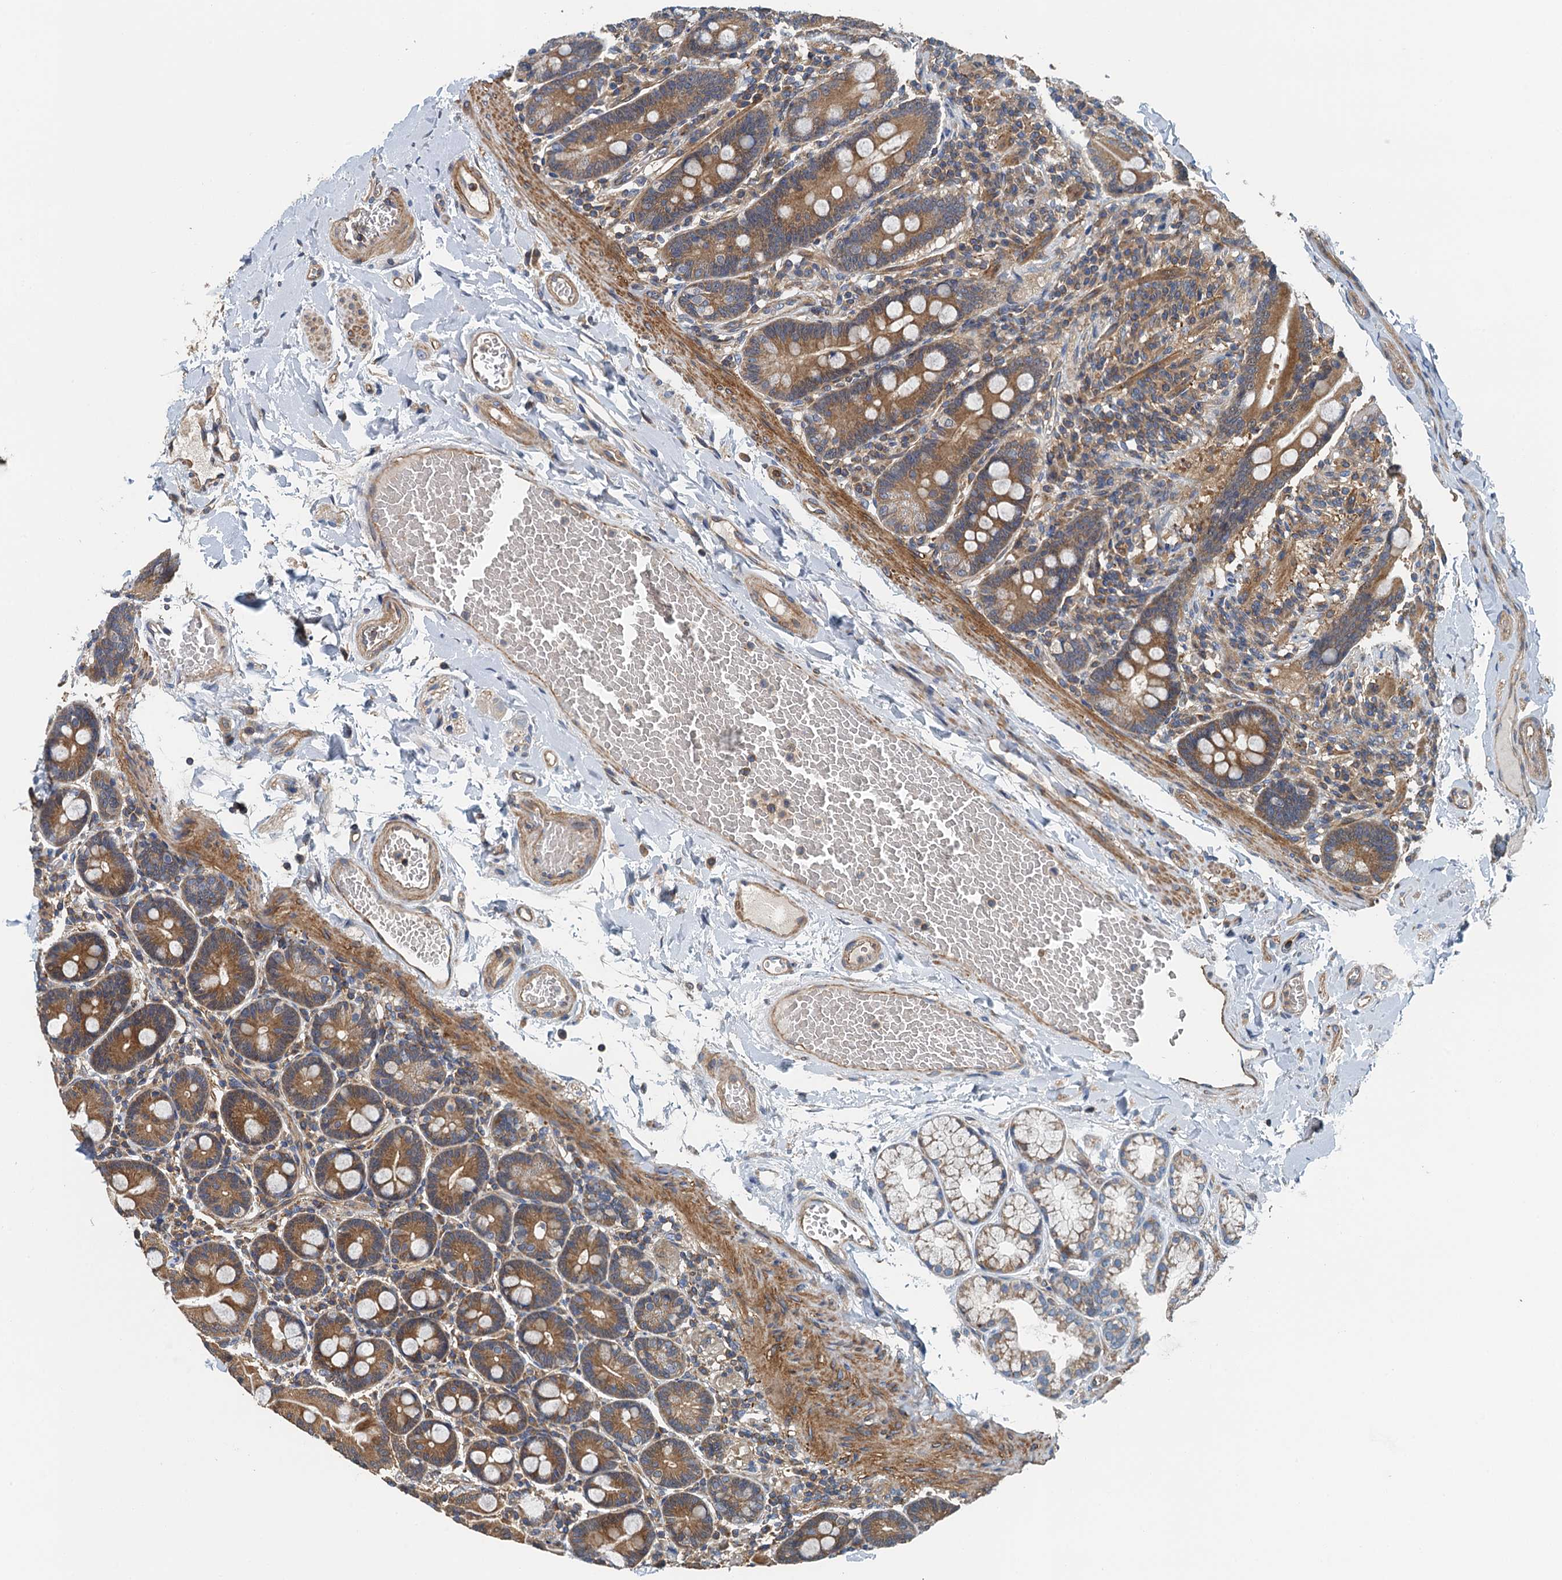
{"staining": {"intensity": "moderate", "quantity": ">75%", "location": "cytoplasmic/membranous"}, "tissue": "duodenum", "cell_type": "Glandular cells", "image_type": "normal", "snomed": [{"axis": "morphology", "description": "Normal tissue, NOS"}, {"axis": "topography", "description": "Duodenum"}], "caption": "Protein expression by immunohistochemistry displays moderate cytoplasmic/membranous positivity in about >75% of glandular cells in benign duodenum. Using DAB (3,3'-diaminobenzidine) (brown) and hematoxylin (blue) stains, captured at high magnification using brightfield microscopy.", "gene": "PPP1R14D", "patient": {"sex": "male", "age": 54}}